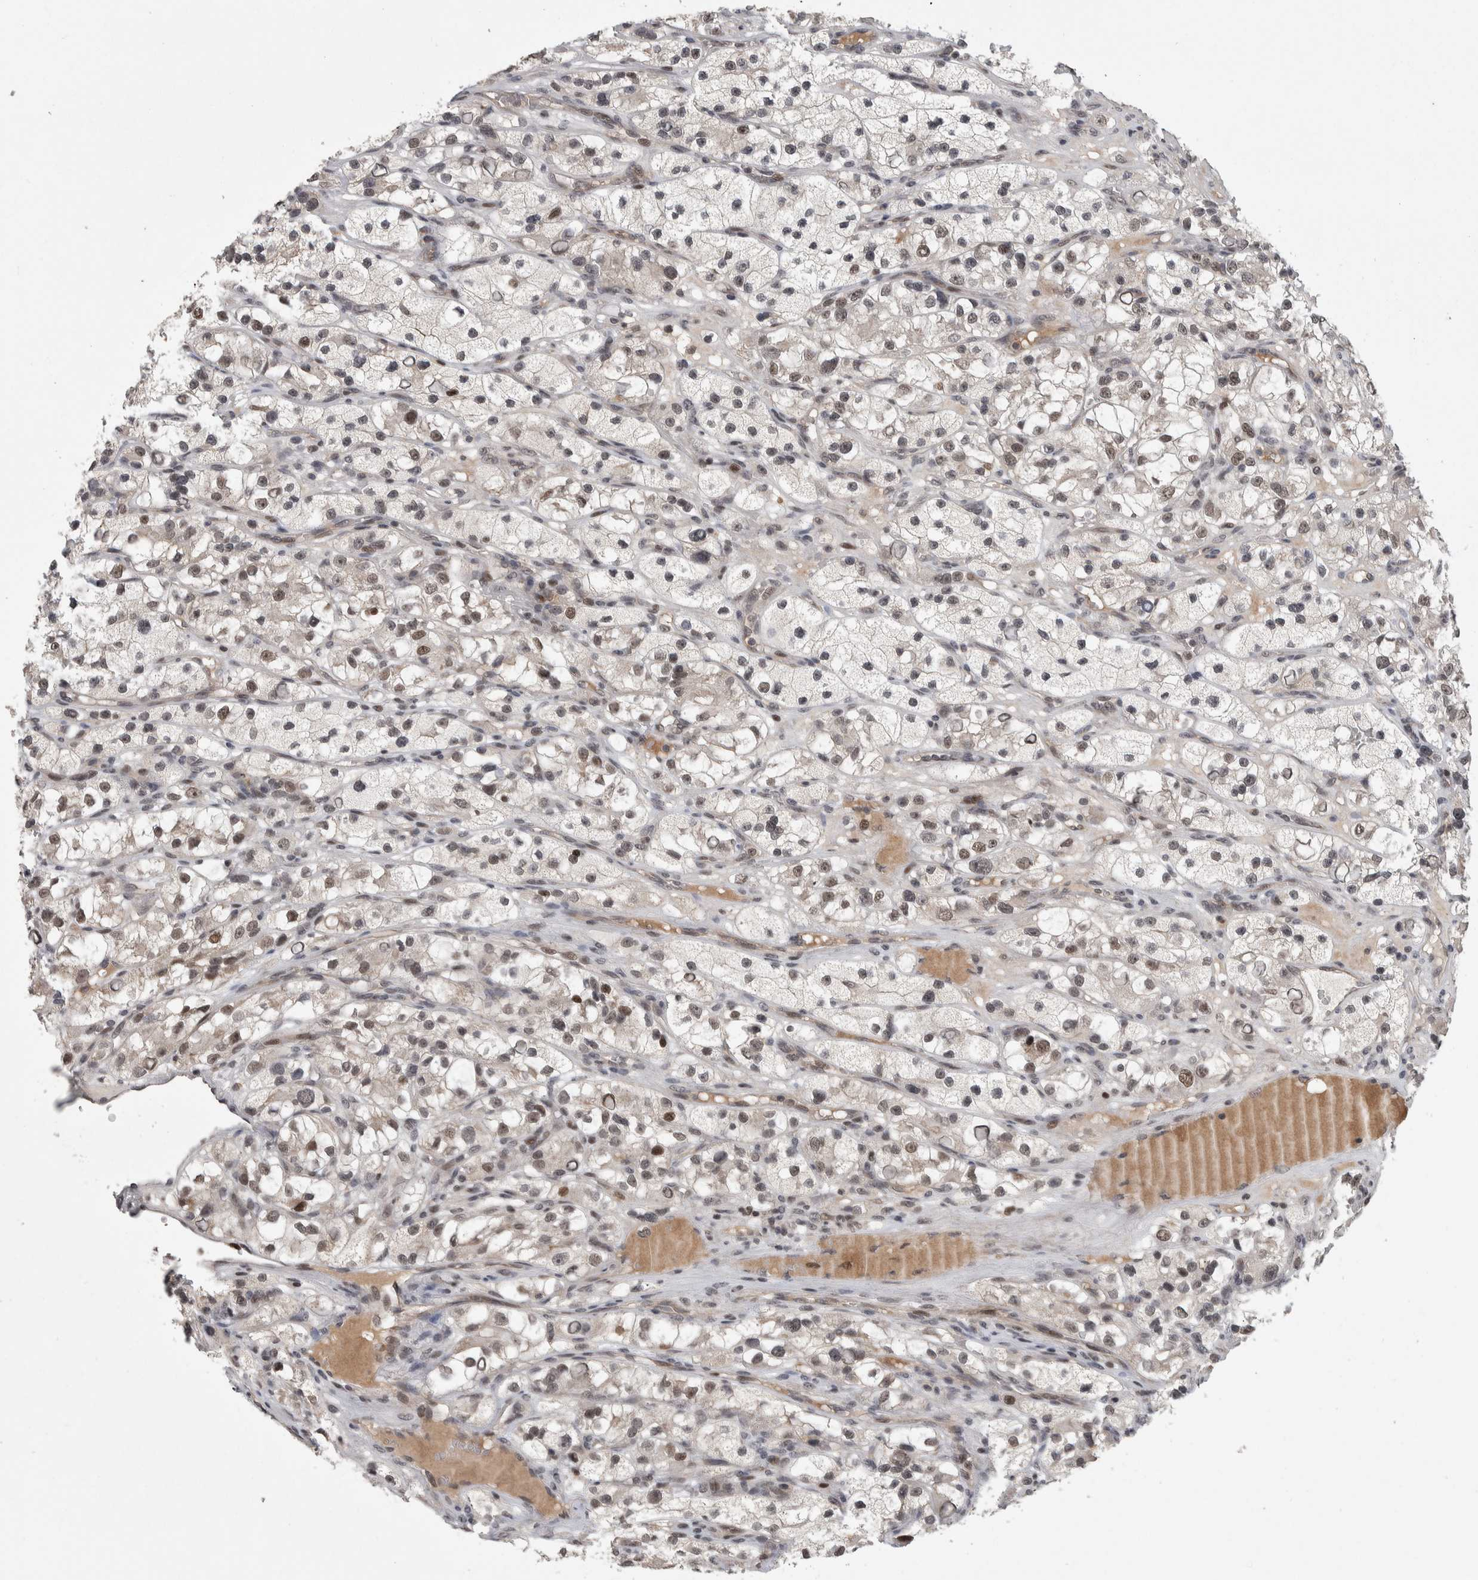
{"staining": {"intensity": "moderate", "quantity": "25%-75%", "location": "nuclear"}, "tissue": "renal cancer", "cell_type": "Tumor cells", "image_type": "cancer", "snomed": [{"axis": "morphology", "description": "Adenocarcinoma, NOS"}, {"axis": "topography", "description": "Kidney"}], "caption": "About 25%-75% of tumor cells in human renal adenocarcinoma demonstrate moderate nuclear protein expression as visualized by brown immunohistochemical staining.", "gene": "ZNF592", "patient": {"sex": "female", "age": 57}}